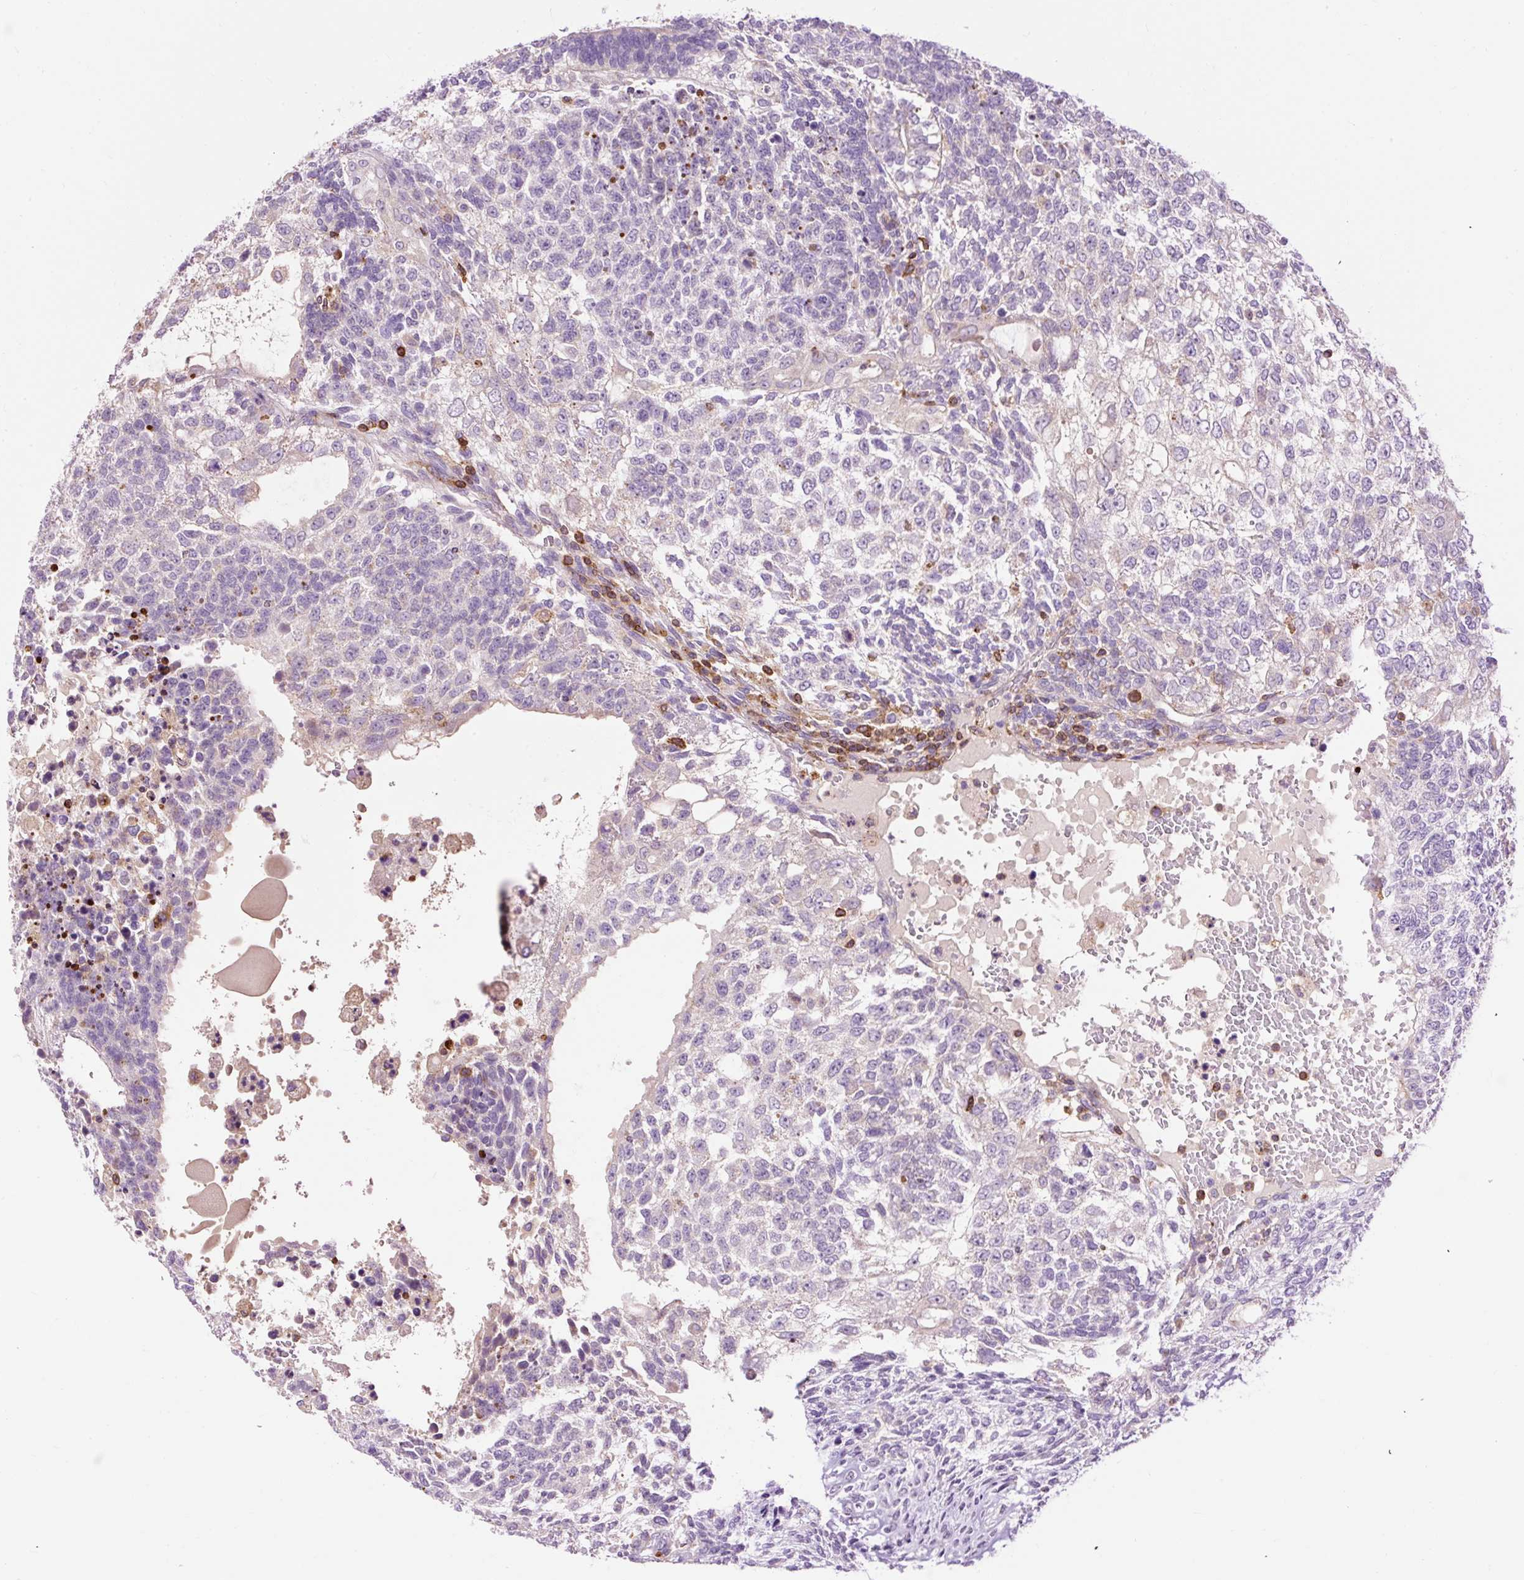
{"staining": {"intensity": "negative", "quantity": "none", "location": "none"}, "tissue": "testis cancer", "cell_type": "Tumor cells", "image_type": "cancer", "snomed": [{"axis": "morphology", "description": "Carcinoma, Embryonal, NOS"}, {"axis": "topography", "description": "Testis"}], "caption": "This is a histopathology image of immunohistochemistry (IHC) staining of testis embryonal carcinoma, which shows no expression in tumor cells. (DAB IHC with hematoxylin counter stain).", "gene": "CD83", "patient": {"sex": "male", "age": 23}}